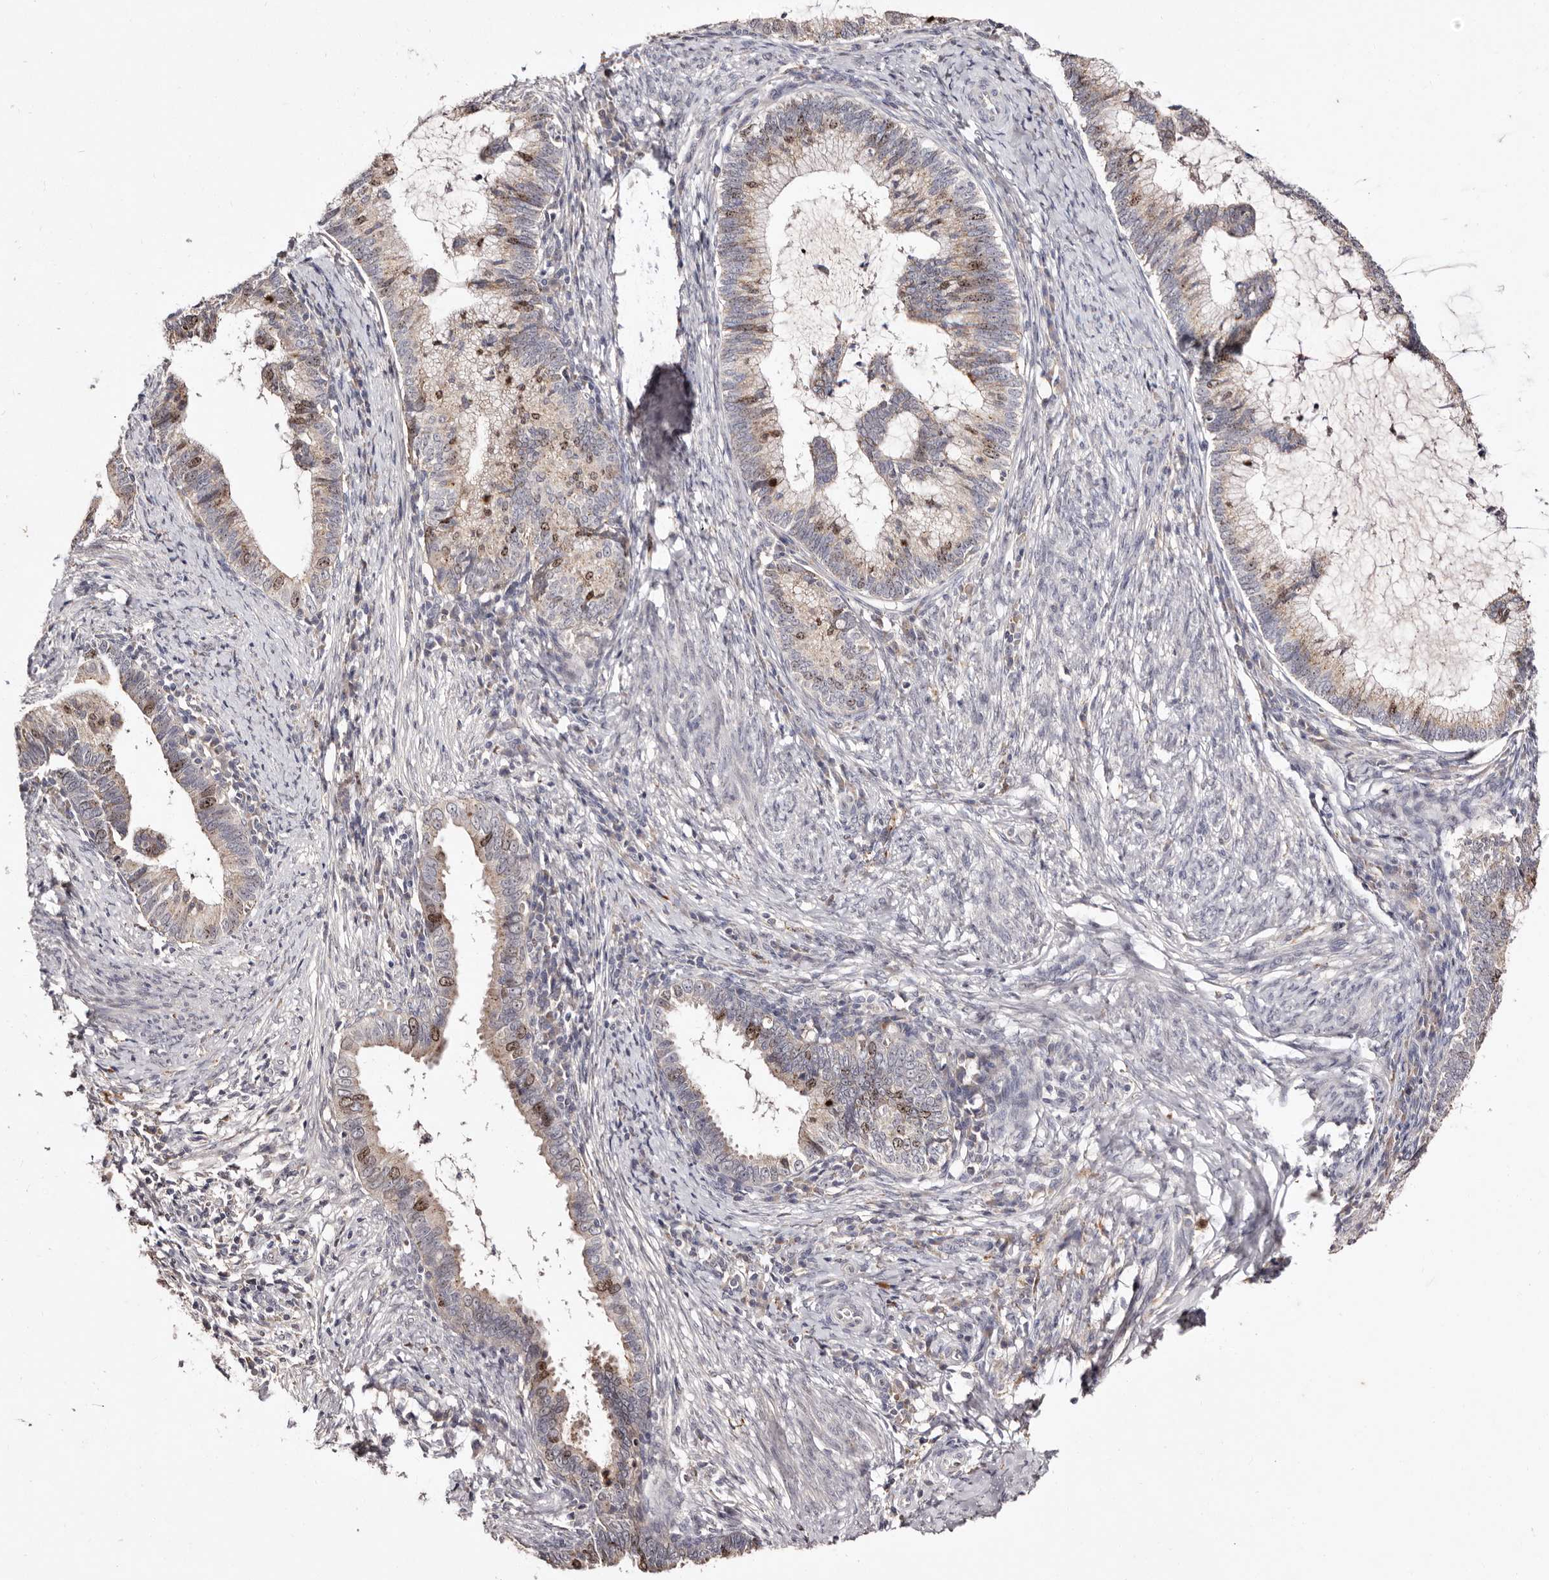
{"staining": {"intensity": "moderate", "quantity": "<25%", "location": "nuclear"}, "tissue": "cervical cancer", "cell_type": "Tumor cells", "image_type": "cancer", "snomed": [{"axis": "morphology", "description": "Adenocarcinoma, NOS"}, {"axis": "topography", "description": "Cervix"}], "caption": "This is an image of IHC staining of adenocarcinoma (cervical), which shows moderate positivity in the nuclear of tumor cells.", "gene": "CDCA8", "patient": {"sex": "female", "age": 36}}